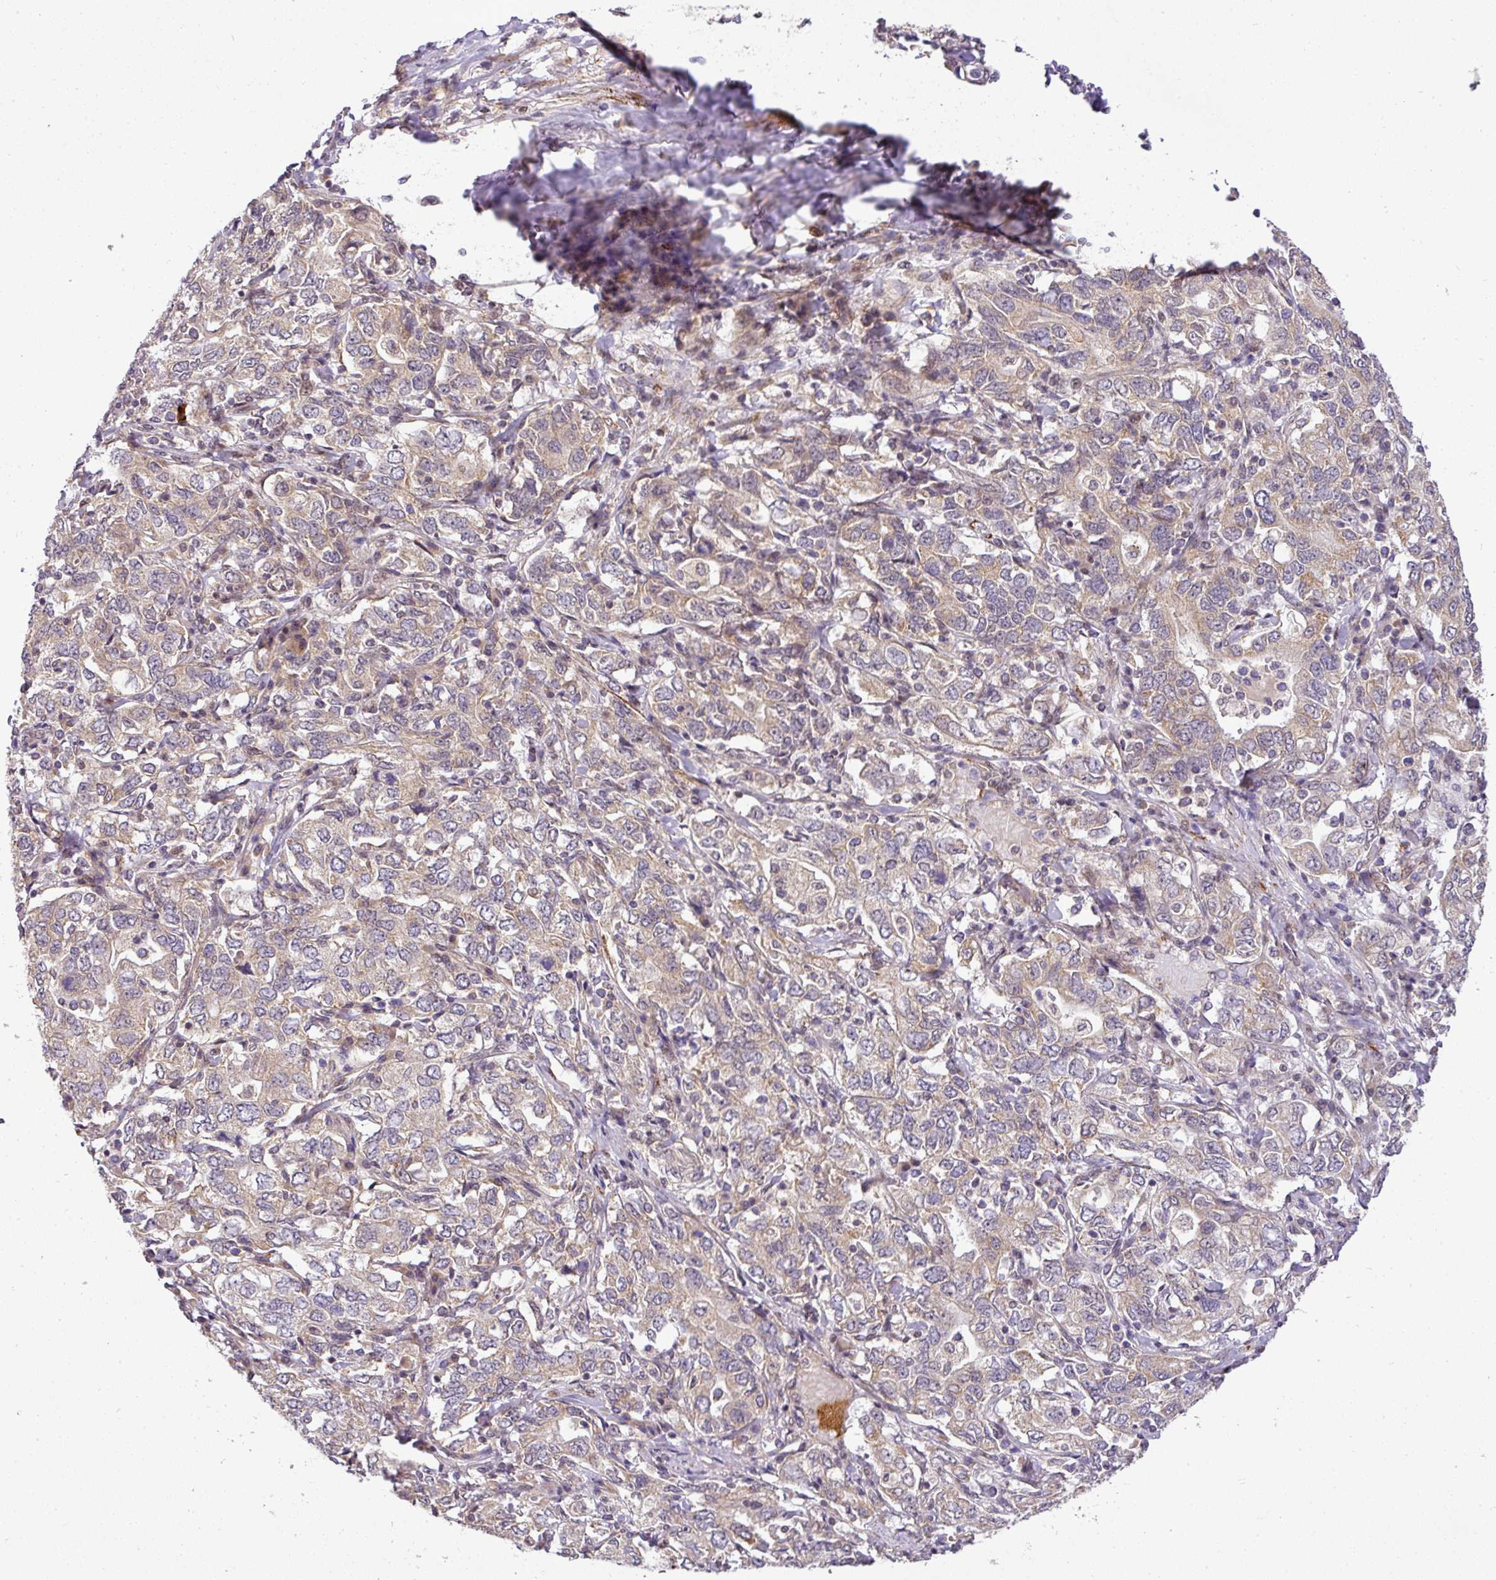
{"staining": {"intensity": "weak", "quantity": "25%-75%", "location": "cytoplasmic/membranous"}, "tissue": "stomach cancer", "cell_type": "Tumor cells", "image_type": "cancer", "snomed": [{"axis": "morphology", "description": "Adenocarcinoma, NOS"}, {"axis": "topography", "description": "Stomach, upper"}, {"axis": "topography", "description": "Stomach"}], "caption": "Immunohistochemistry staining of stomach cancer, which displays low levels of weak cytoplasmic/membranous positivity in approximately 25%-75% of tumor cells indicating weak cytoplasmic/membranous protein positivity. The staining was performed using DAB (3,3'-diaminobenzidine) (brown) for protein detection and nuclei were counterstained in hematoxylin (blue).", "gene": "C1orf226", "patient": {"sex": "male", "age": 62}}